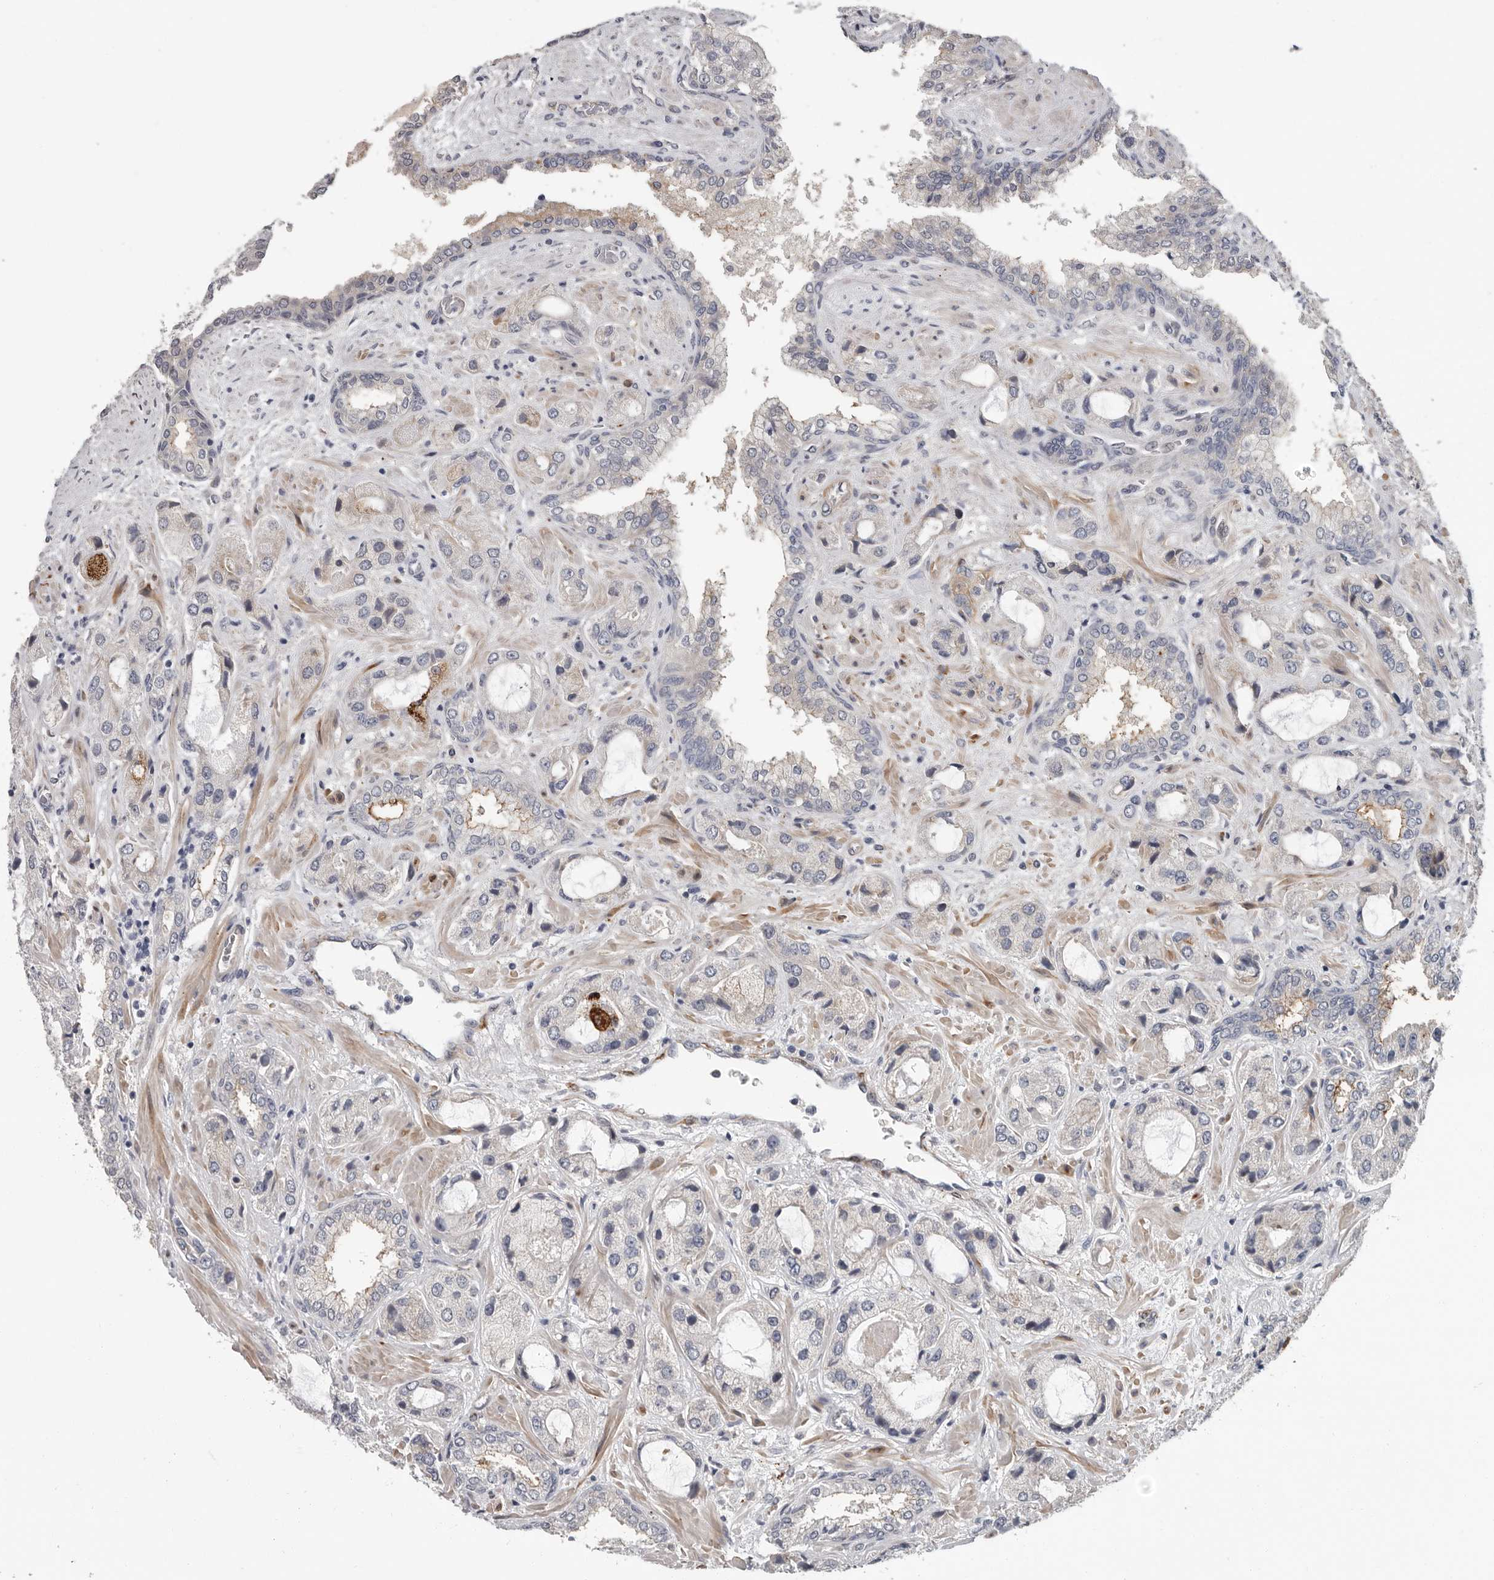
{"staining": {"intensity": "moderate", "quantity": "<25%", "location": "cytoplasmic/membranous"}, "tissue": "prostate cancer", "cell_type": "Tumor cells", "image_type": "cancer", "snomed": [{"axis": "morphology", "description": "Normal tissue, NOS"}, {"axis": "morphology", "description": "Adenocarcinoma, High grade"}, {"axis": "topography", "description": "Prostate"}, {"axis": "topography", "description": "Peripheral nerve tissue"}], "caption": "Approximately <25% of tumor cells in human prostate cancer (adenocarcinoma (high-grade)) display moderate cytoplasmic/membranous protein positivity as visualized by brown immunohistochemical staining.", "gene": "ATXN3L", "patient": {"sex": "male", "age": 59}}